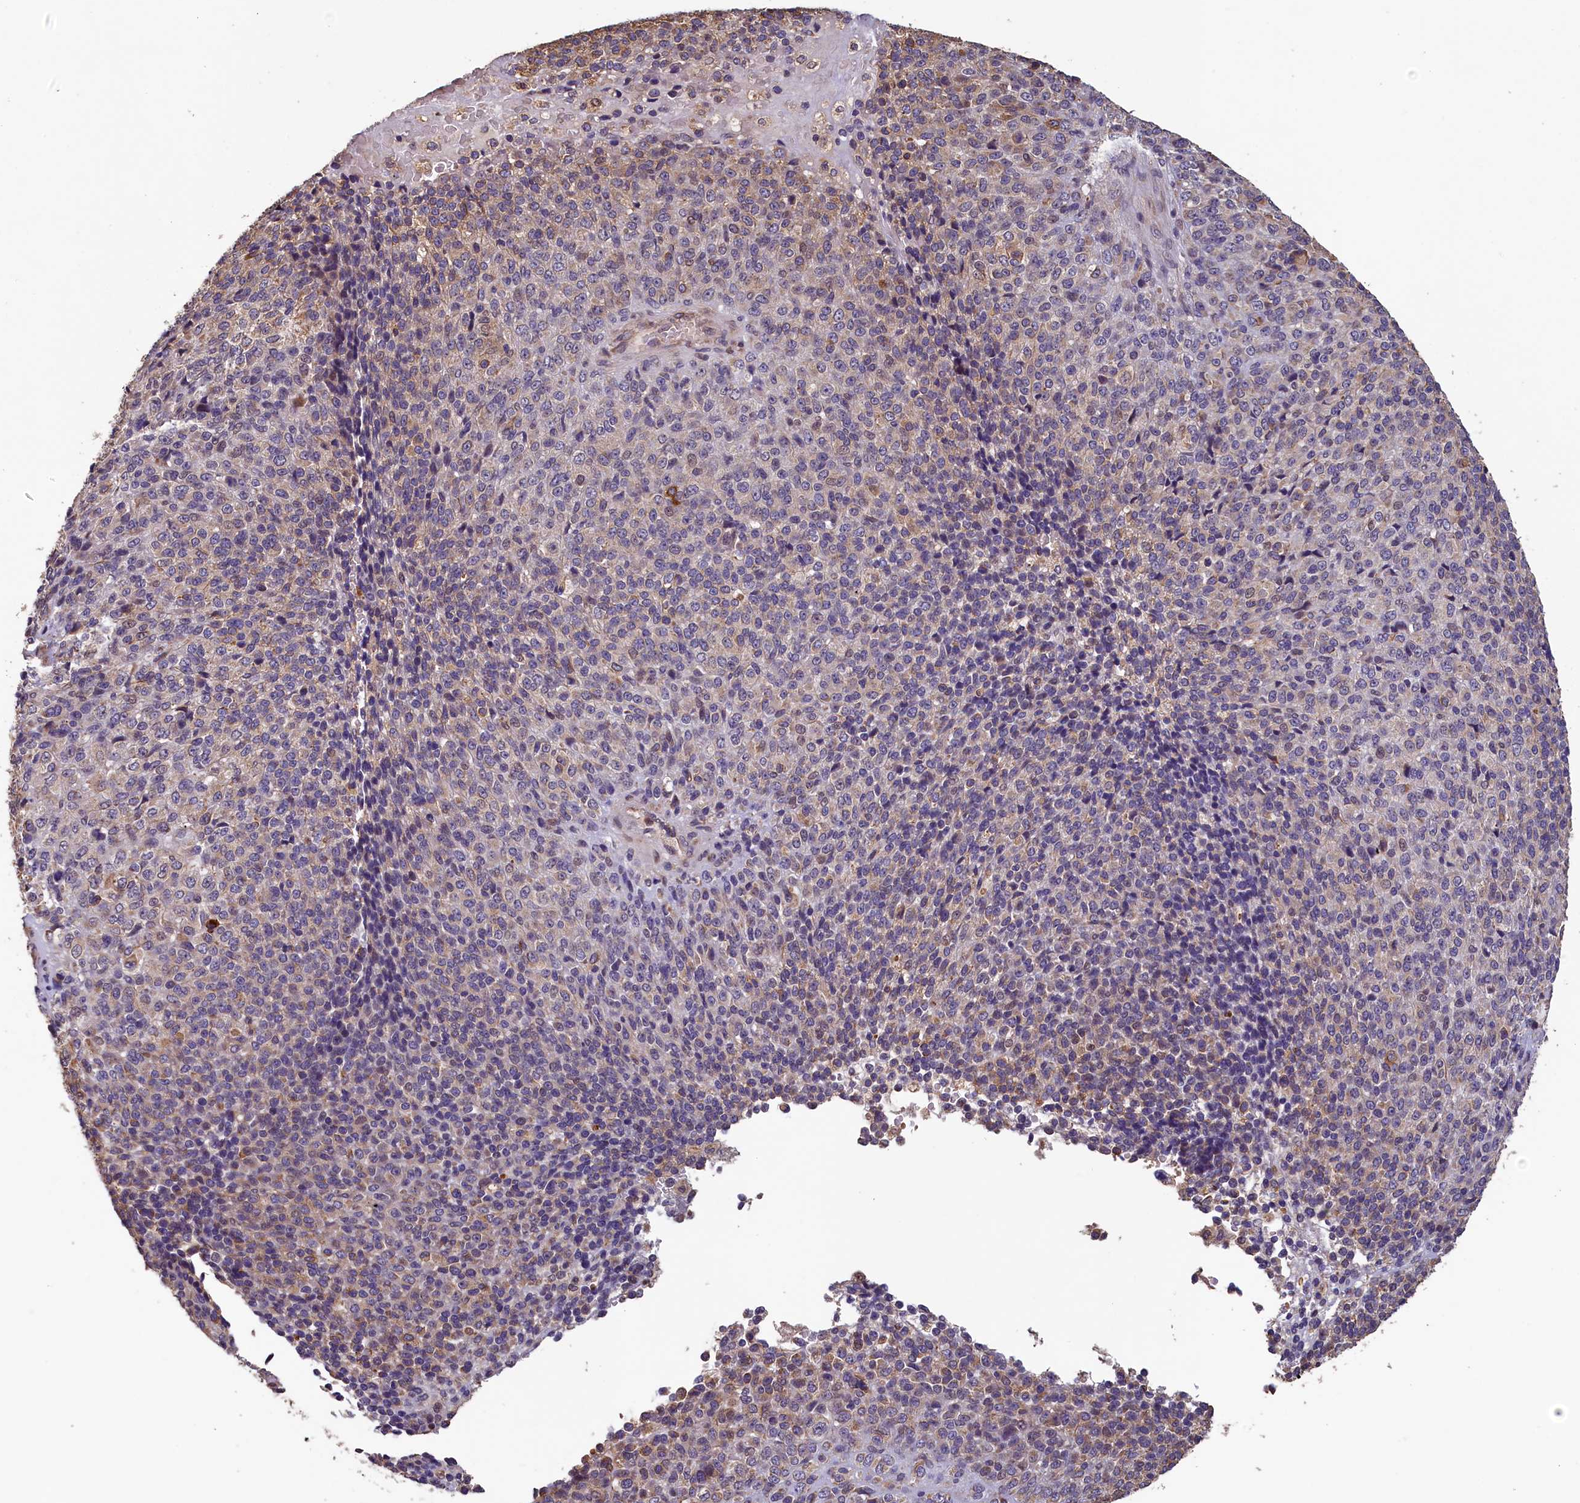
{"staining": {"intensity": "weak", "quantity": "25%-75%", "location": "cytoplasmic/membranous"}, "tissue": "melanoma", "cell_type": "Tumor cells", "image_type": "cancer", "snomed": [{"axis": "morphology", "description": "Malignant melanoma, Metastatic site"}, {"axis": "topography", "description": "Brain"}], "caption": "The immunohistochemical stain highlights weak cytoplasmic/membranous staining in tumor cells of melanoma tissue.", "gene": "ACSBG1", "patient": {"sex": "female", "age": 56}}